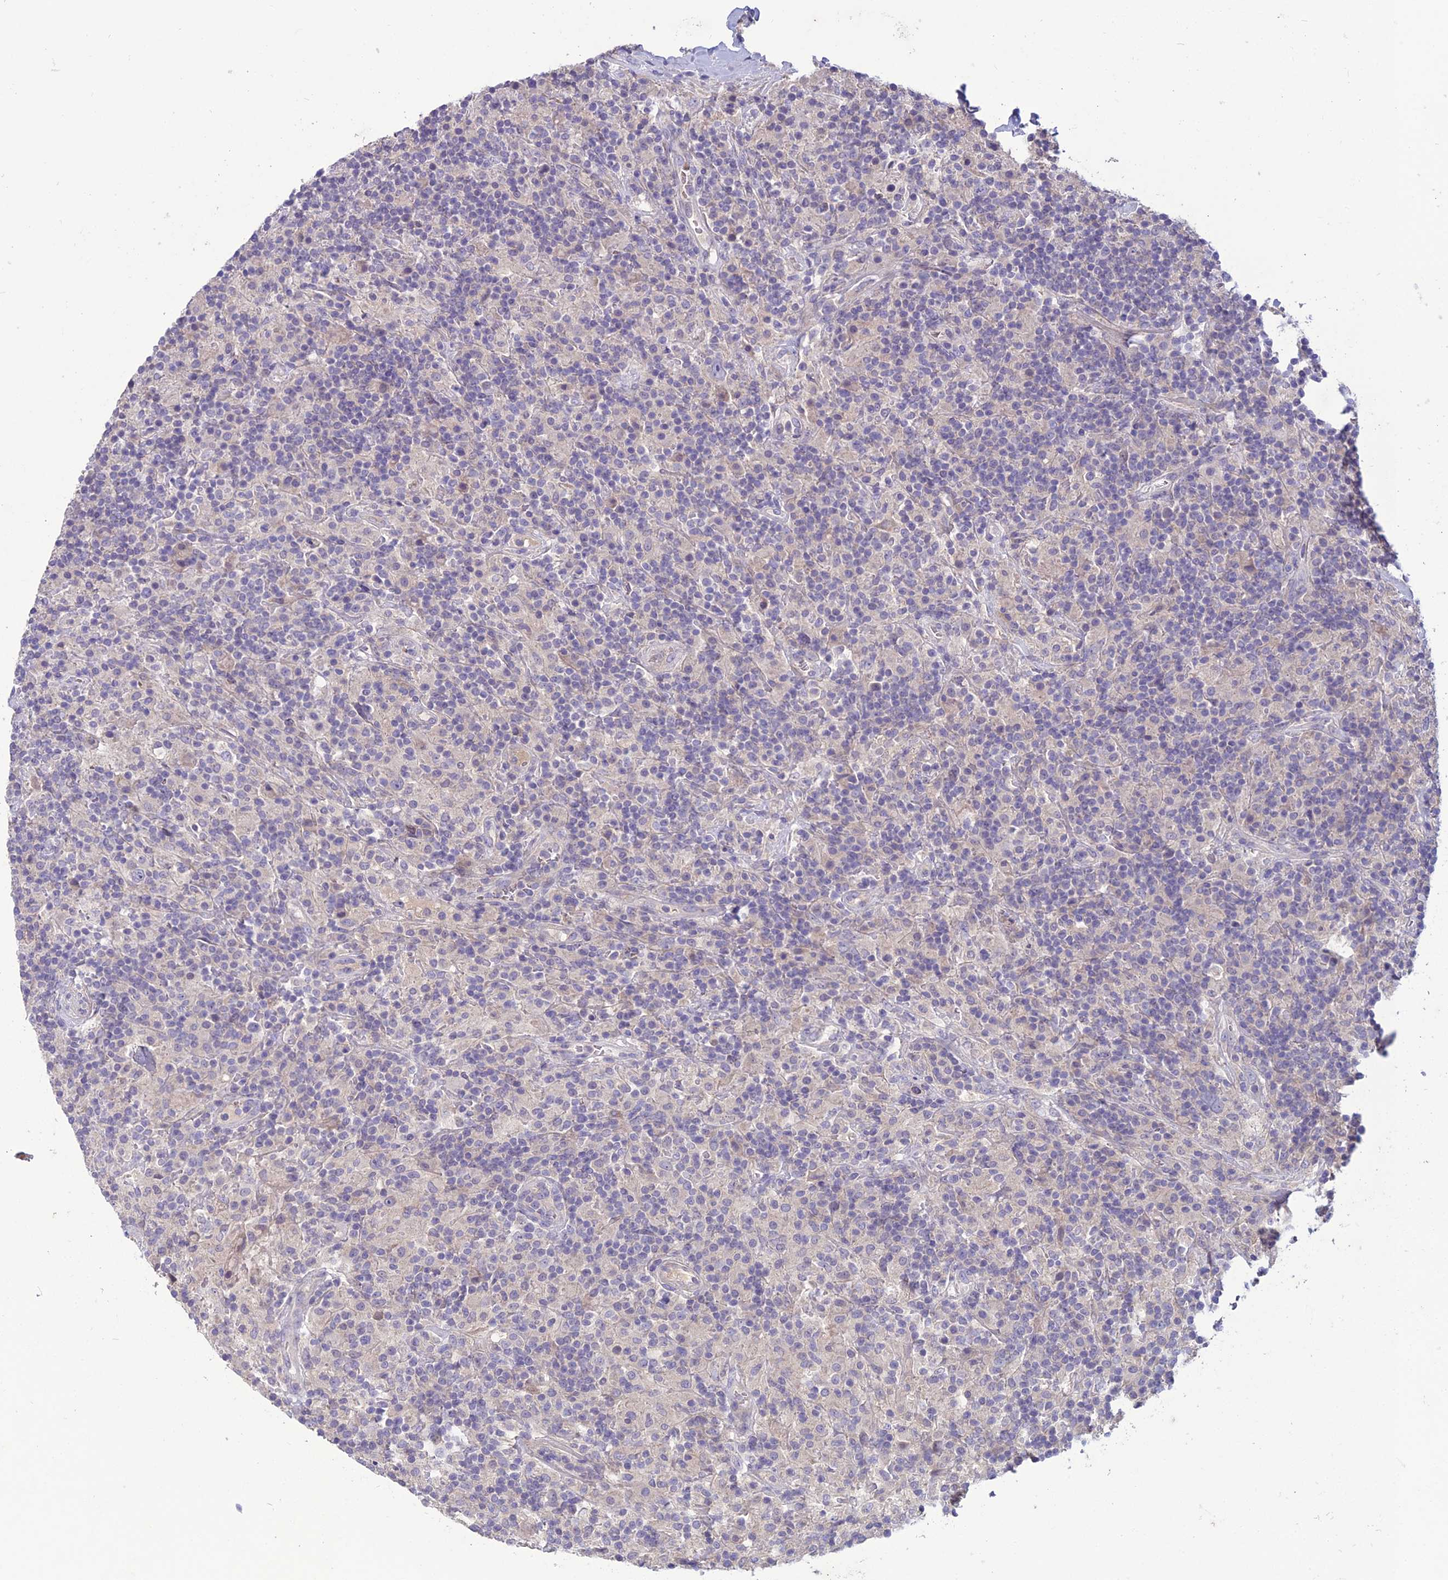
{"staining": {"intensity": "negative", "quantity": "none", "location": "none"}, "tissue": "lymphoma", "cell_type": "Tumor cells", "image_type": "cancer", "snomed": [{"axis": "morphology", "description": "Hodgkin's disease, NOS"}, {"axis": "topography", "description": "Lymph node"}], "caption": "High magnification brightfield microscopy of Hodgkin's disease stained with DAB (brown) and counterstained with hematoxylin (blue): tumor cells show no significant expression. (Immunohistochemistry (ihc), brightfield microscopy, high magnification).", "gene": "C2orf76", "patient": {"sex": "male", "age": 70}}